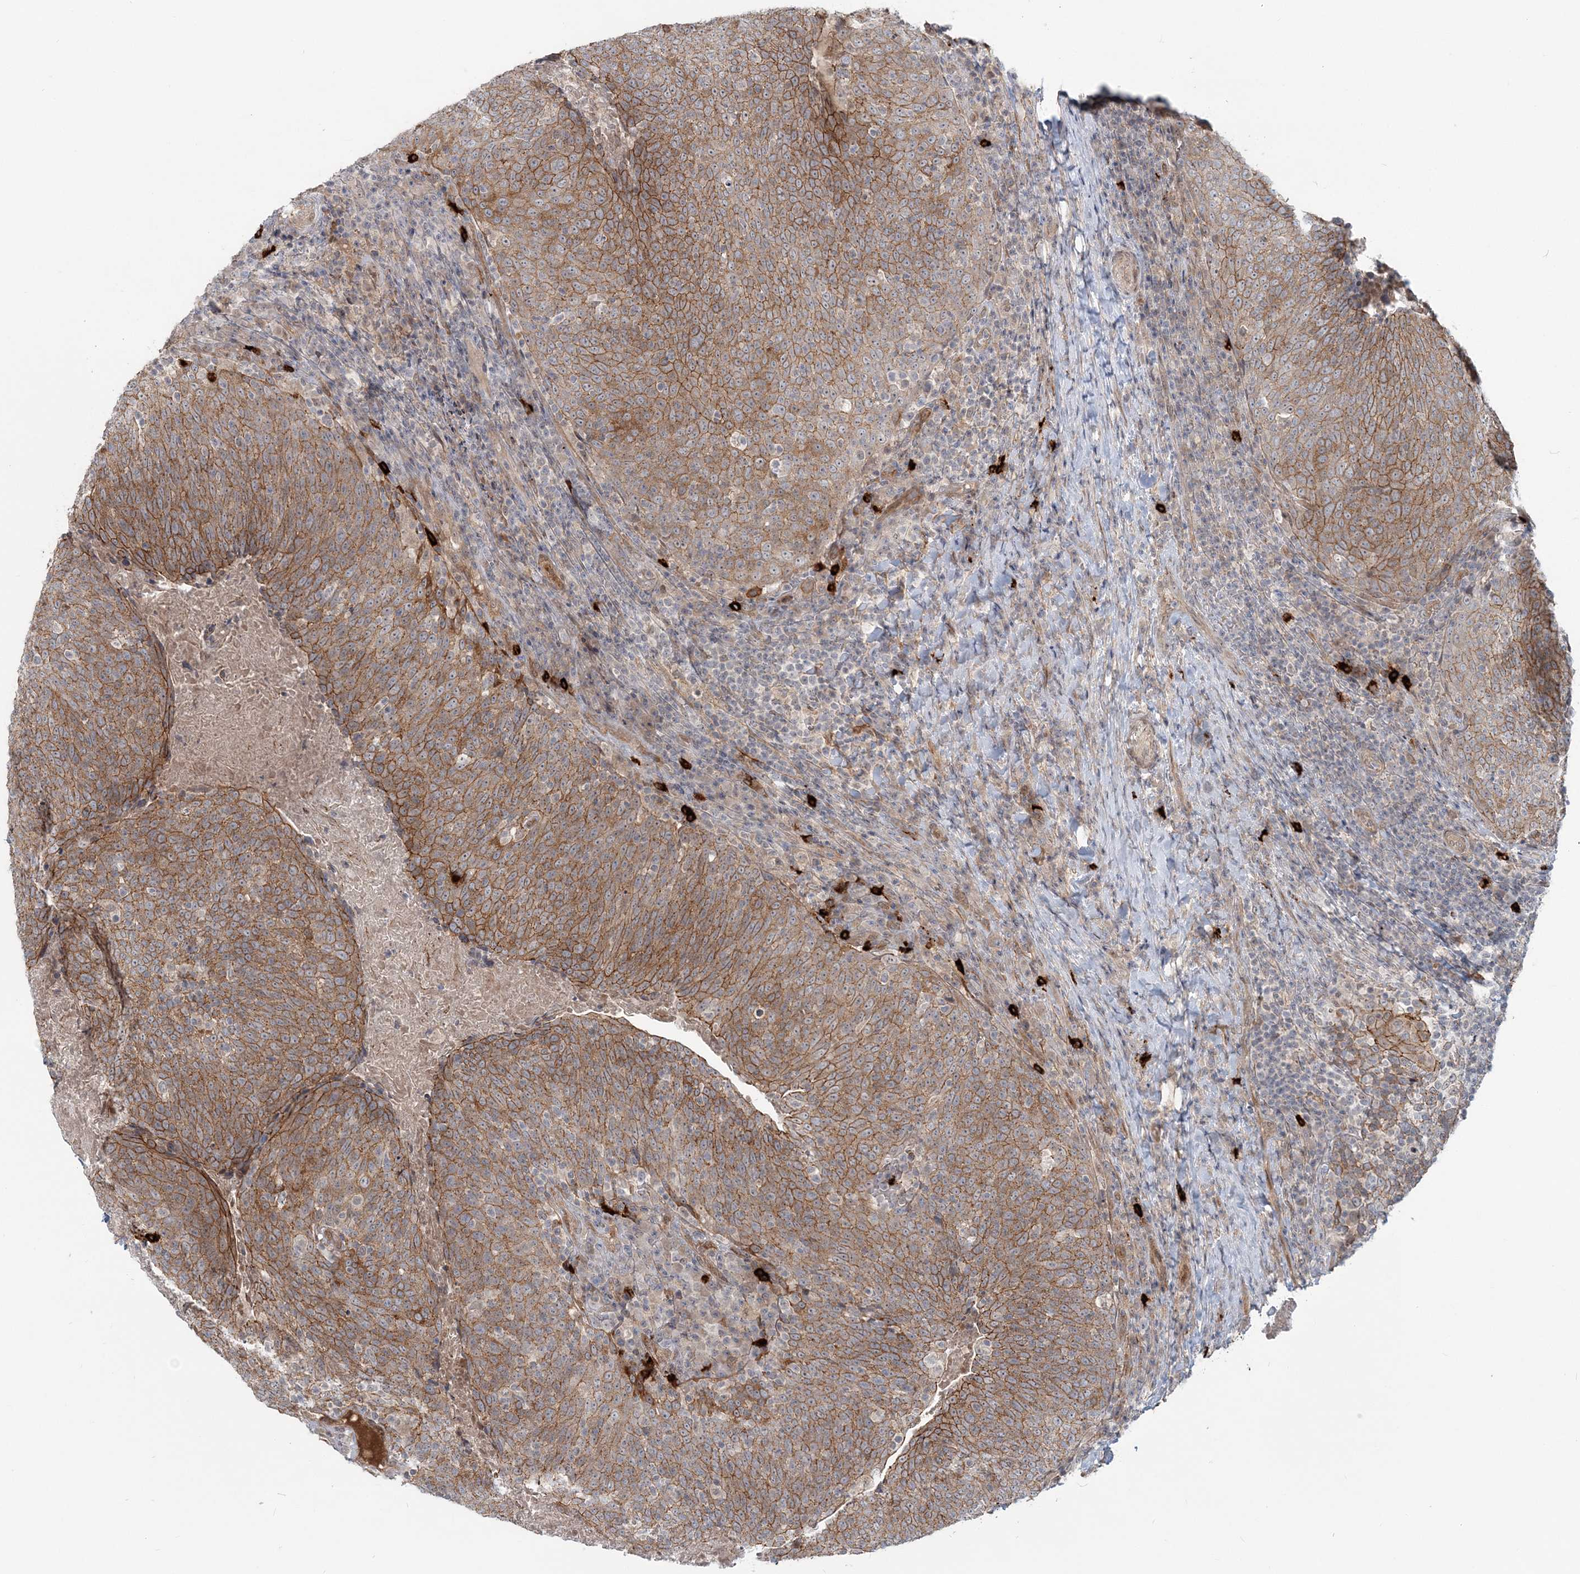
{"staining": {"intensity": "moderate", "quantity": ">75%", "location": "cytoplasmic/membranous"}, "tissue": "head and neck cancer", "cell_type": "Tumor cells", "image_type": "cancer", "snomed": [{"axis": "morphology", "description": "Squamous cell carcinoma, NOS"}, {"axis": "morphology", "description": "Squamous cell carcinoma, metastatic, NOS"}, {"axis": "topography", "description": "Lymph node"}, {"axis": "topography", "description": "Head-Neck"}], "caption": "A high-resolution micrograph shows immunohistochemistry staining of head and neck cancer, which shows moderate cytoplasmic/membranous expression in approximately >75% of tumor cells.", "gene": "SH3PXD2A", "patient": {"sex": "male", "age": 62}}